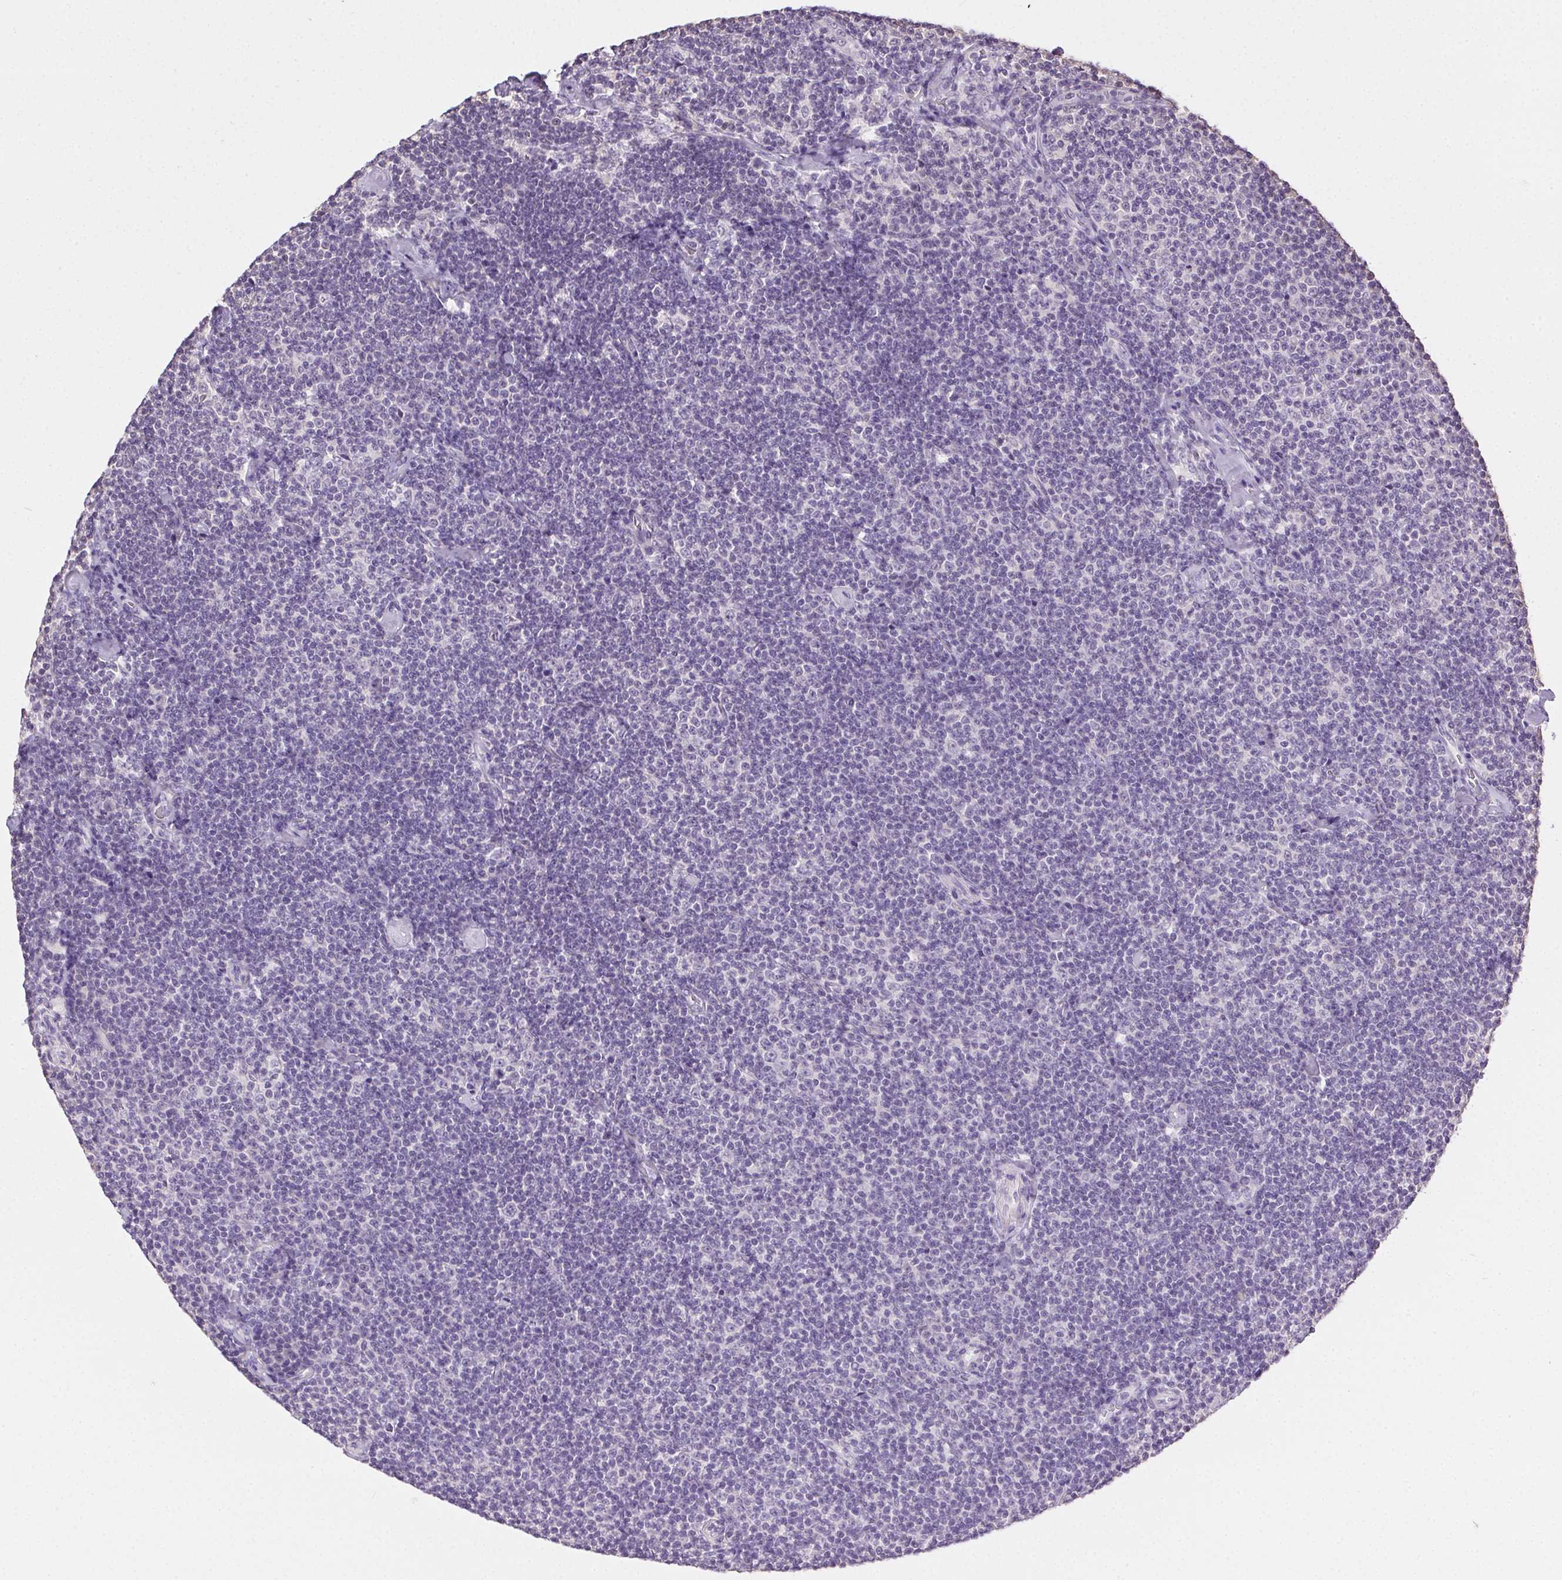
{"staining": {"intensity": "negative", "quantity": "none", "location": "none"}, "tissue": "lymphoma", "cell_type": "Tumor cells", "image_type": "cancer", "snomed": [{"axis": "morphology", "description": "Malignant lymphoma, non-Hodgkin's type, Low grade"}, {"axis": "topography", "description": "Lymph node"}], "caption": "Immunohistochemistry (IHC) photomicrograph of human malignant lymphoma, non-Hodgkin's type (low-grade) stained for a protein (brown), which exhibits no positivity in tumor cells.", "gene": "SYCE2", "patient": {"sex": "male", "age": 81}}